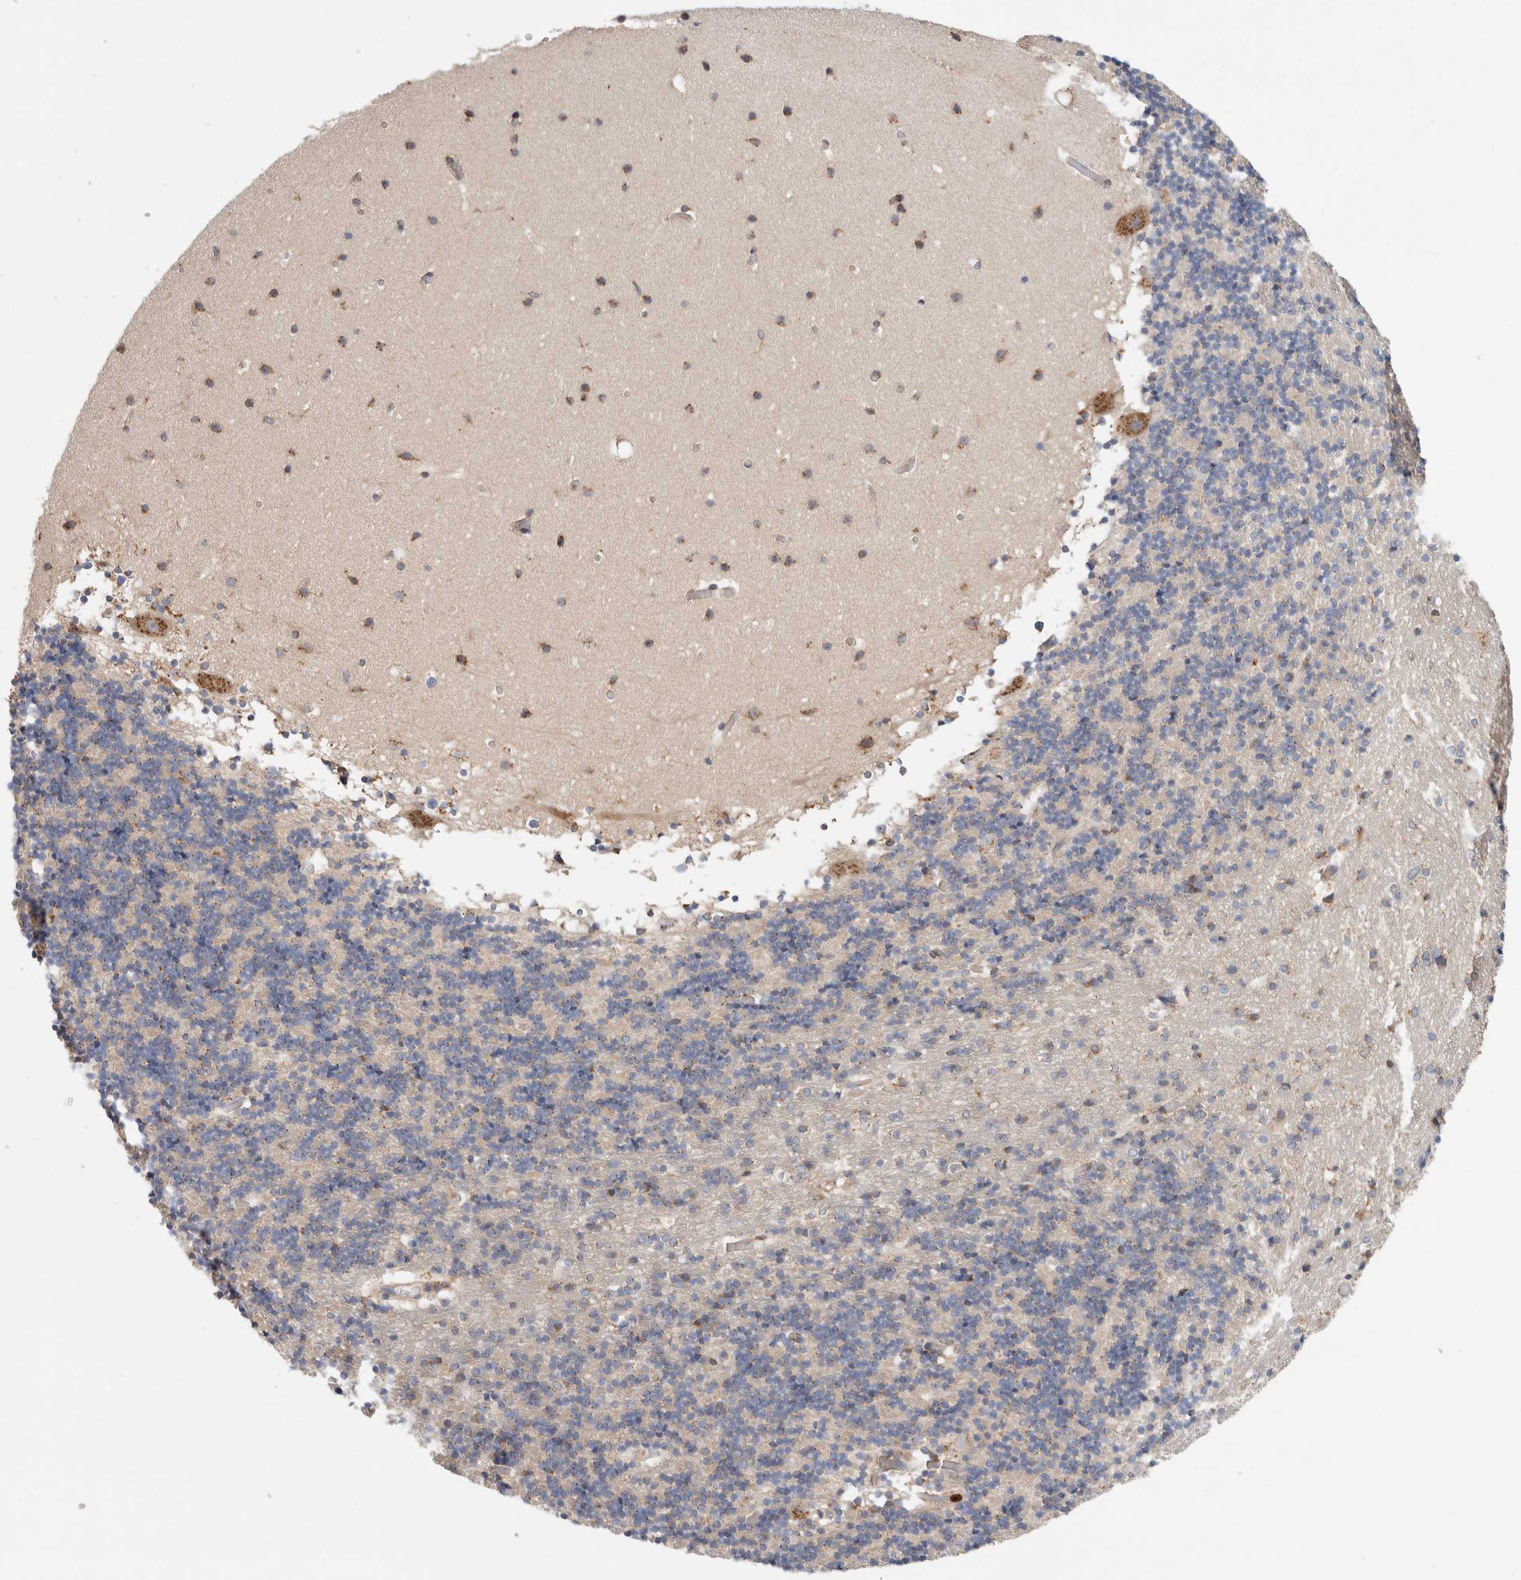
{"staining": {"intensity": "moderate", "quantity": "<25%", "location": "cytoplasmic/membranous"}, "tissue": "cerebellum", "cell_type": "Cells in granular layer", "image_type": "normal", "snomed": [{"axis": "morphology", "description": "Normal tissue, NOS"}, {"axis": "topography", "description": "Cerebellum"}], "caption": "Approximately <25% of cells in granular layer in unremarkable human cerebellum exhibit moderate cytoplasmic/membranous protein positivity as visualized by brown immunohistochemical staining.", "gene": "P4HA1", "patient": {"sex": "male", "age": 57}}